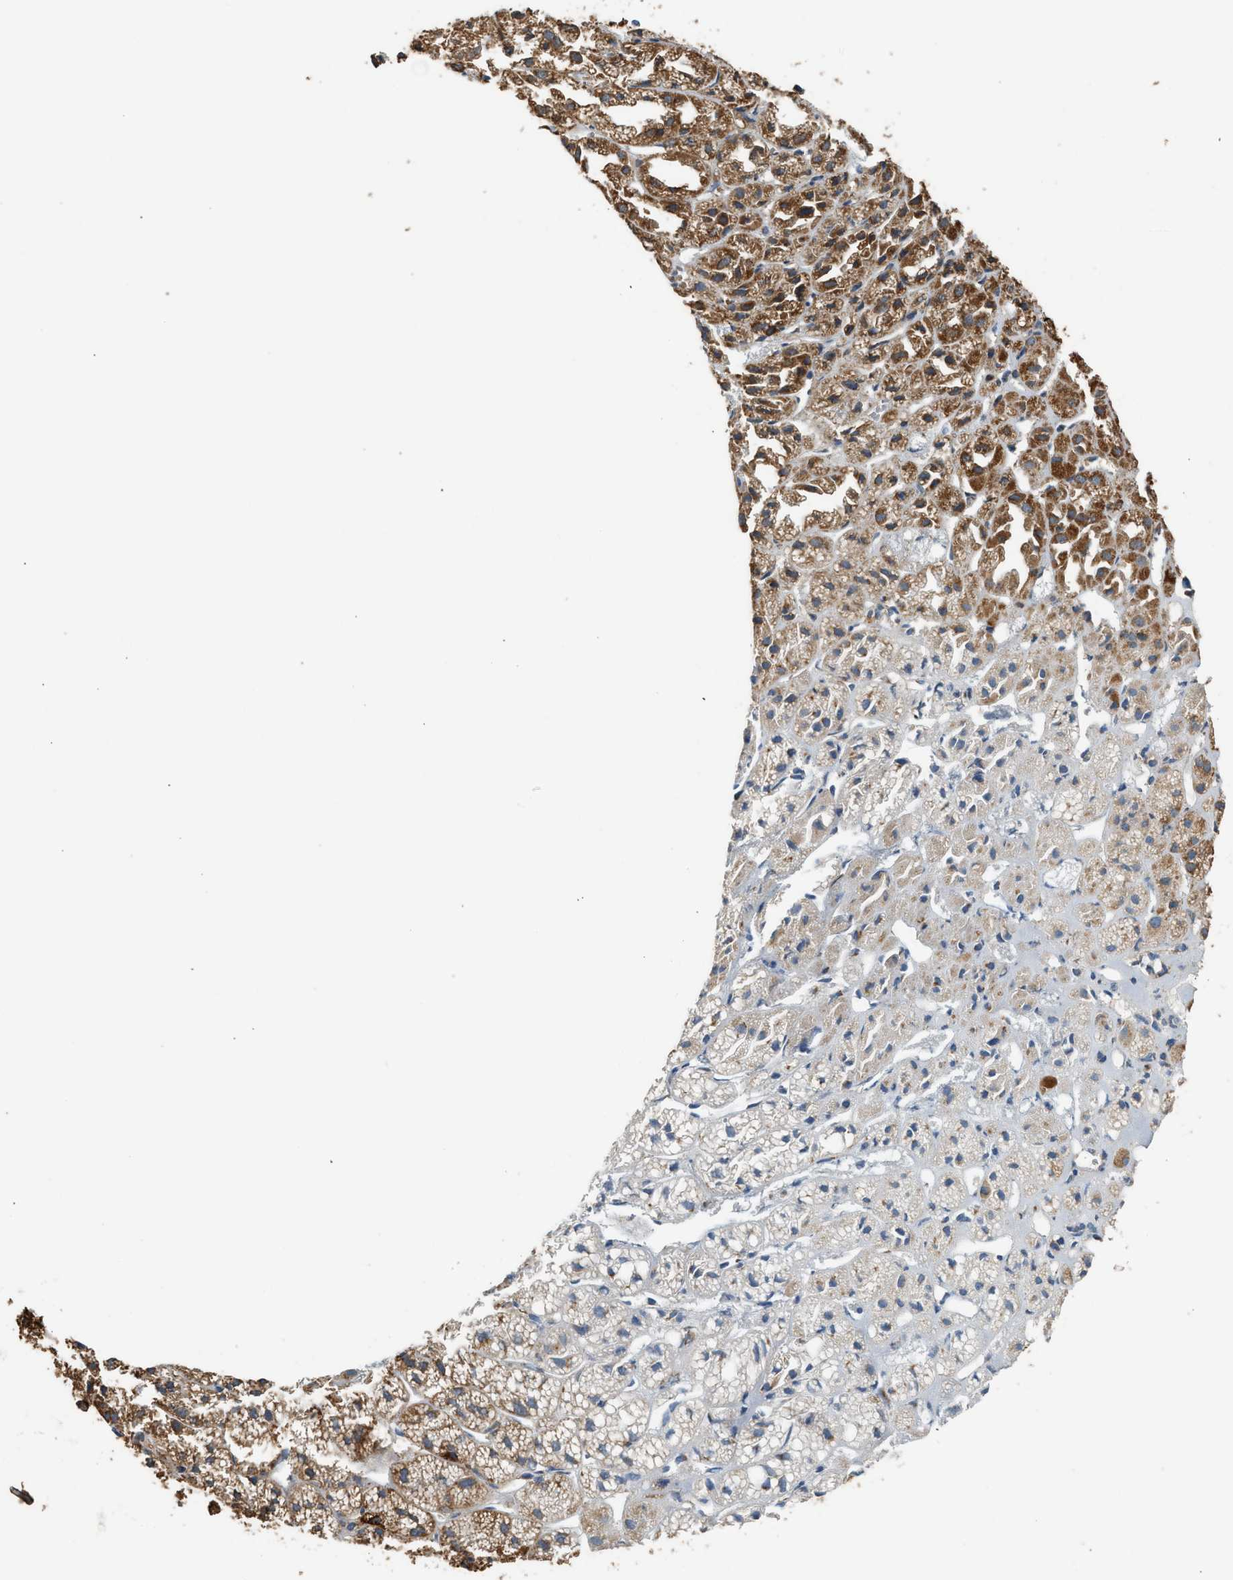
{"staining": {"intensity": "strong", "quantity": ">75%", "location": "cytoplasmic/membranous"}, "tissue": "adrenal gland", "cell_type": "Glandular cells", "image_type": "normal", "snomed": [{"axis": "morphology", "description": "Normal tissue, NOS"}, {"axis": "topography", "description": "Adrenal gland"}], "caption": "The image displays staining of benign adrenal gland, revealing strong cytoplasmic/membranous protein staining (brown color) within glandular cells. (IHC, brightfield microscopy, high magnification).", "gene": "STARD3", "patient": {"sex": "female", "age": 71}}